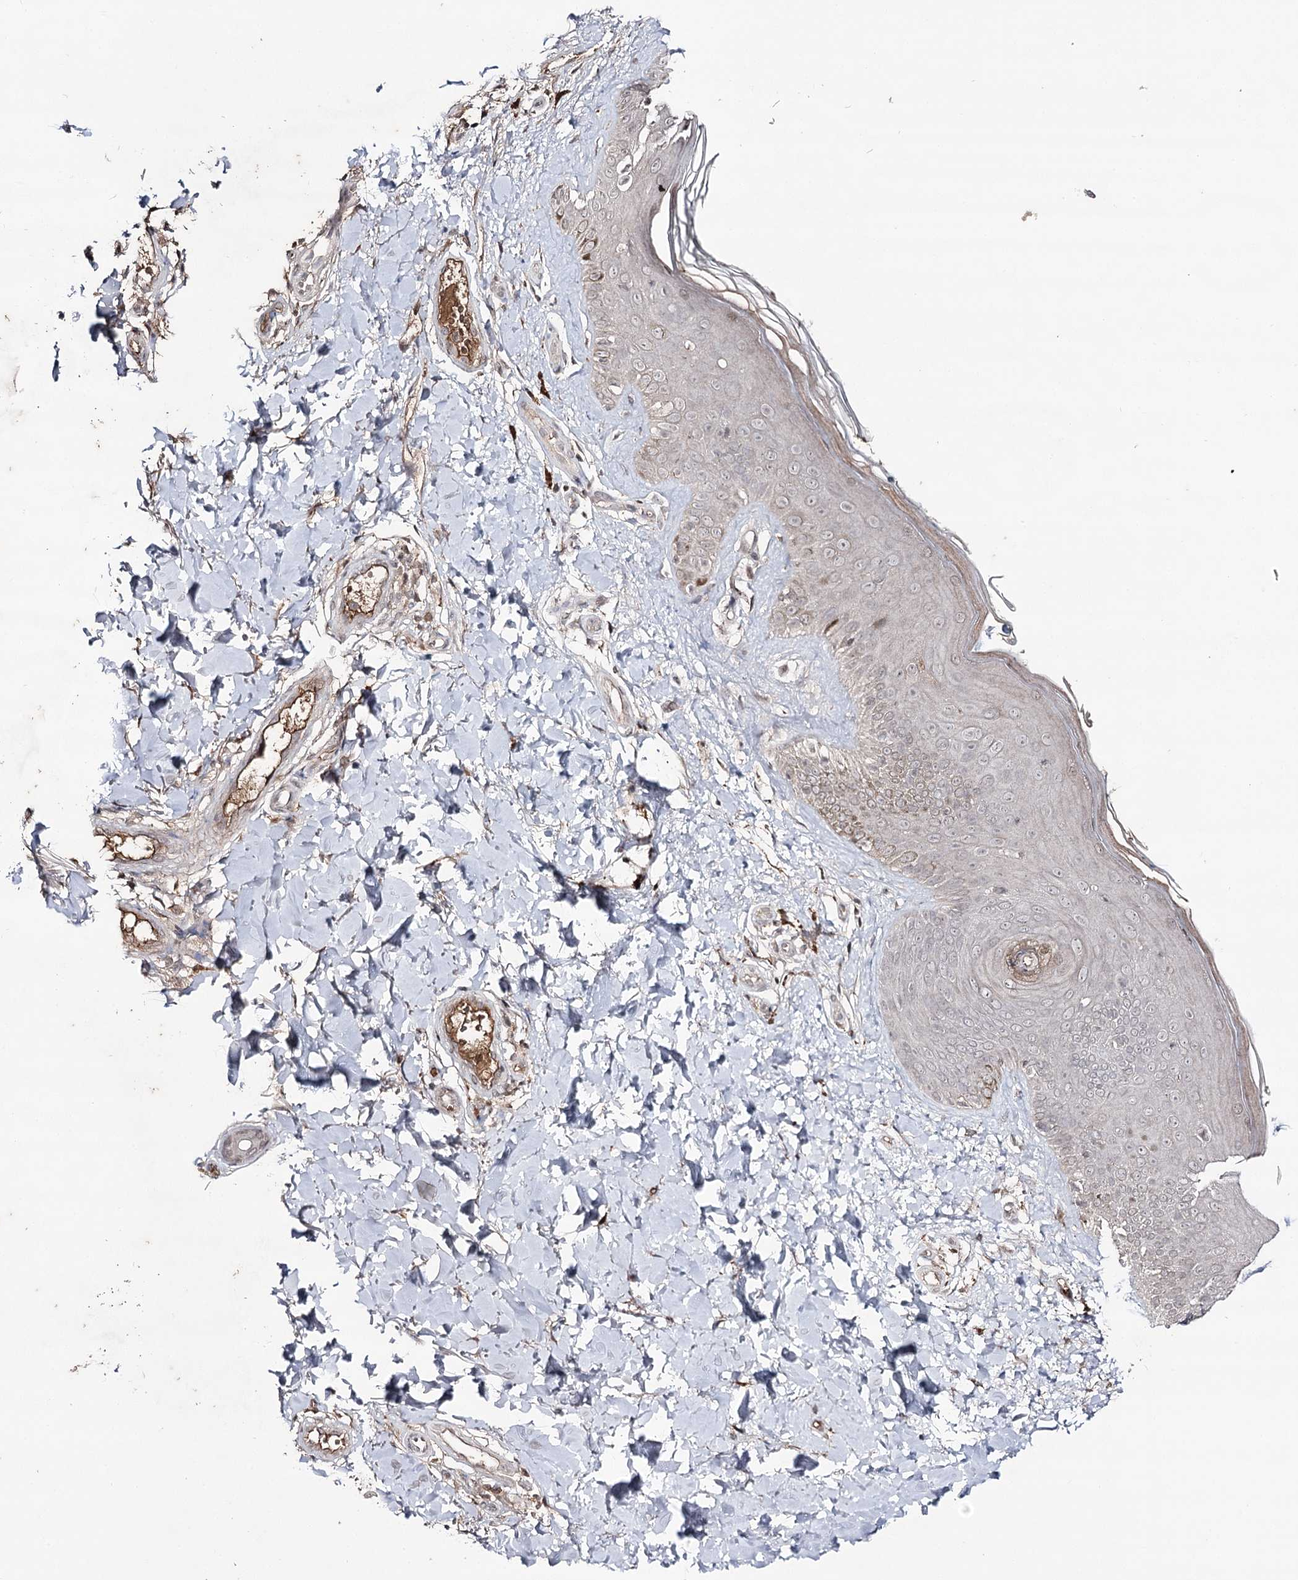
{"staining": {"intensity": "moderate", "quantity": "25%-75%", "location": "cytoplasmic/membranous,nuclear"}, "tissue": "skin", "cell_type": "Fibroblasts", "image_type": "normal", "snomed": [{"axis": "morphology", "description": "Normal tissue, NOS"}, {"axis": "topography", "description": "Skin"}], "caption": "Fibroblasts demonstrate moderate cytoplasmic/membranous,nuclear expression in about 25%-75% of cells in normal skin.", "gene": "SYNGR3", "patient": {"sex": "male", "age": 52}}